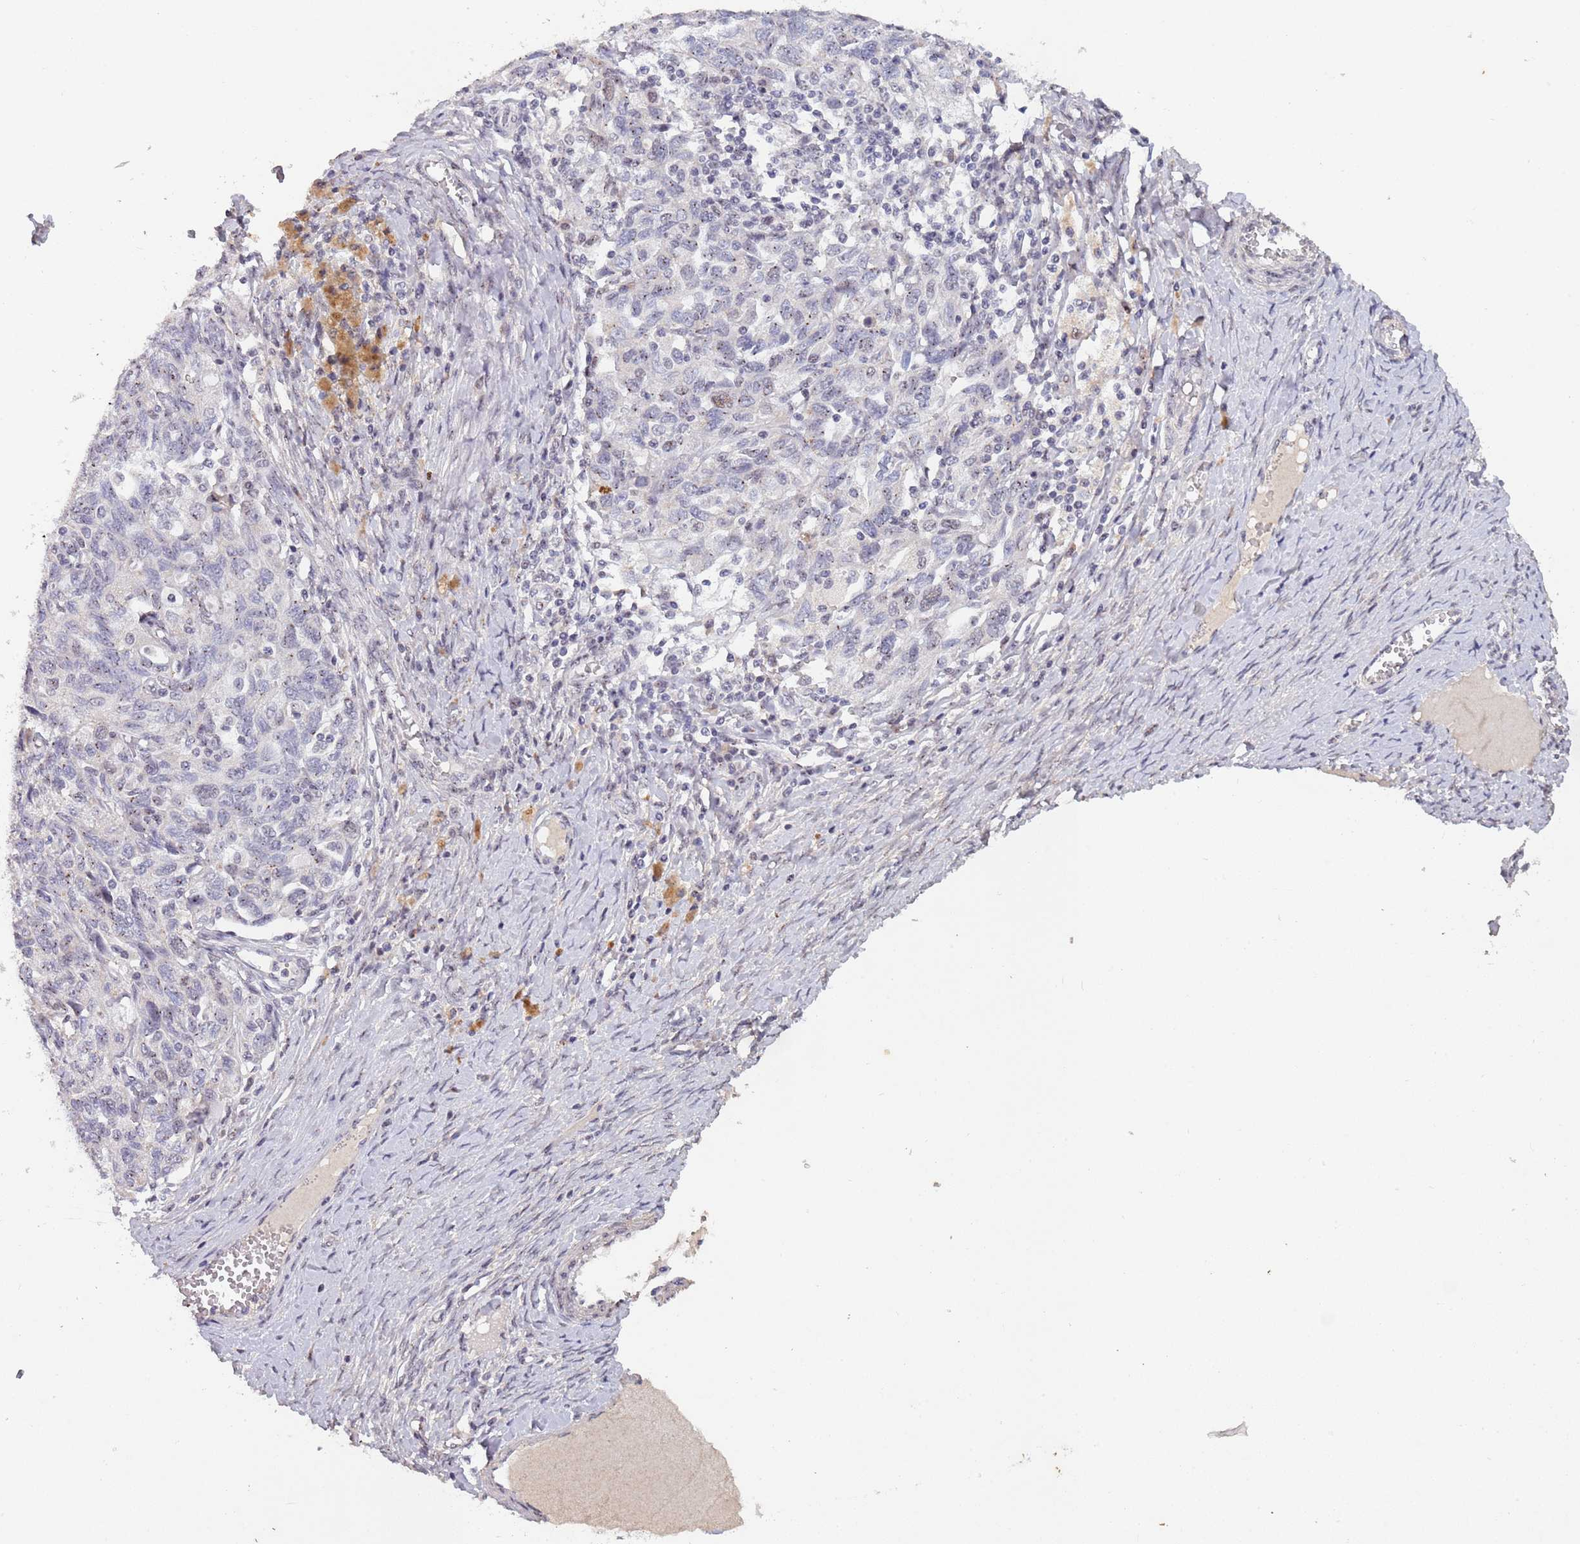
{"staining": {"intensity": "negative", "quantity": "none", "location": "none"}, "tissue": "ovarian cancer", "cell_type": "Tumor cells", "image_type": "cancer", "snomed": [{"axis": "morphology", "description": "Carcinoma, NOS"}, {"axis": "morphology", "description": "Cystadenocarcinoma, serous, NOS"}, {"axis": "topography", "description": "Ovary"}], "caption": "Human ovarian serous cystadenocarcinoma stained for a protein using immunohistochemistry (IHC) exhibits no positivity in tumor cells.", "gene": "CIZ1", "patient": {"sex": "female", "age": 69}}